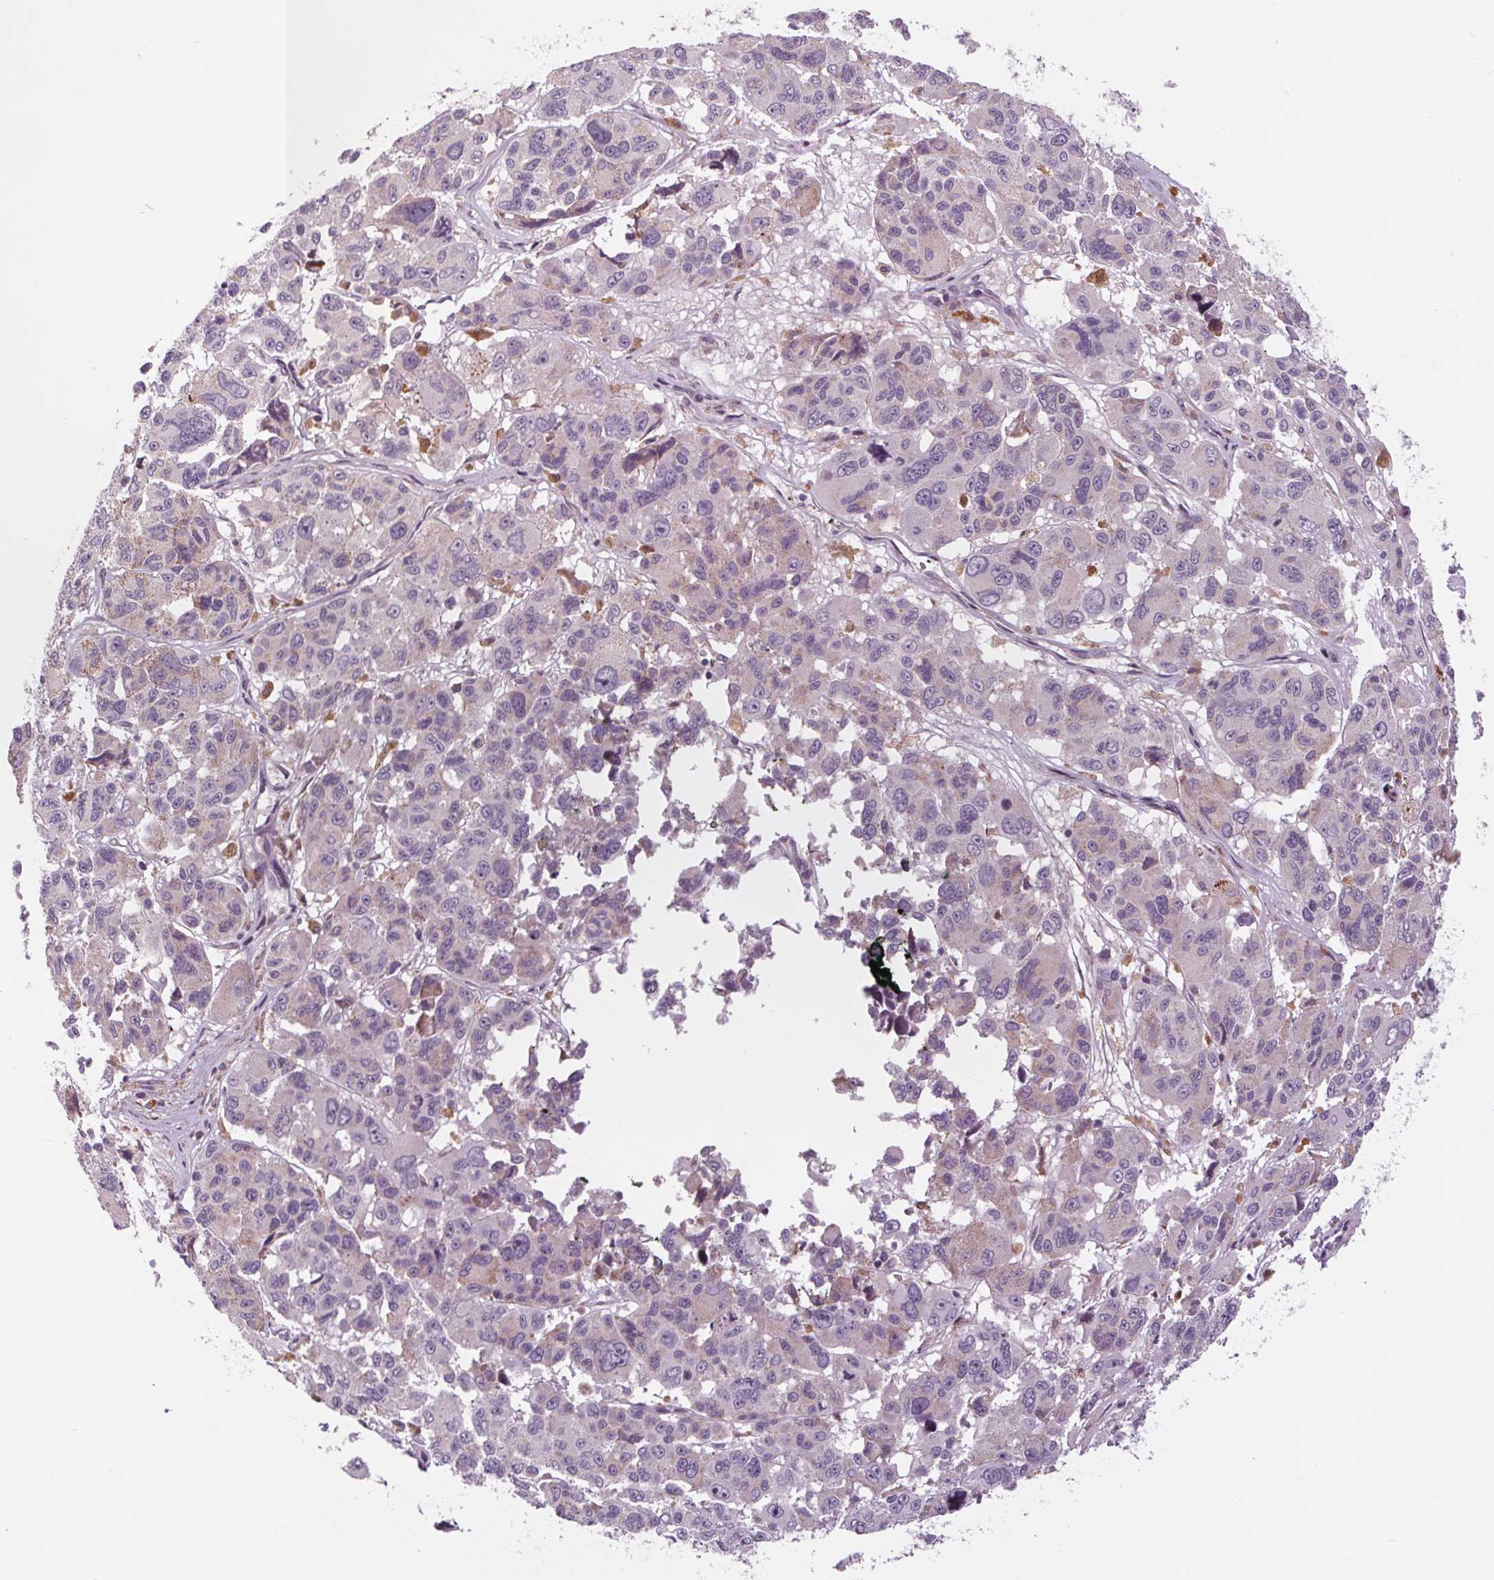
{"staining": {"intensity": "negative", "quantity": "none", "location": "none"}, "tissue": "melanoma", "cell_type": "Tumor cells", "image_type": "cancer", "snomed": [{"axis": "morphology", "description": "Malignant melanoma, NOS"}, {"axis": "topography", "description": "Skin"}], "caption": "Immunohistochemistry histopathology image of human melanoma stained for a protein (brown), which demonstrates no expression in tumor cells.", "gene": "SAMD5", "patient": {"sex": "female", "age": 66}}